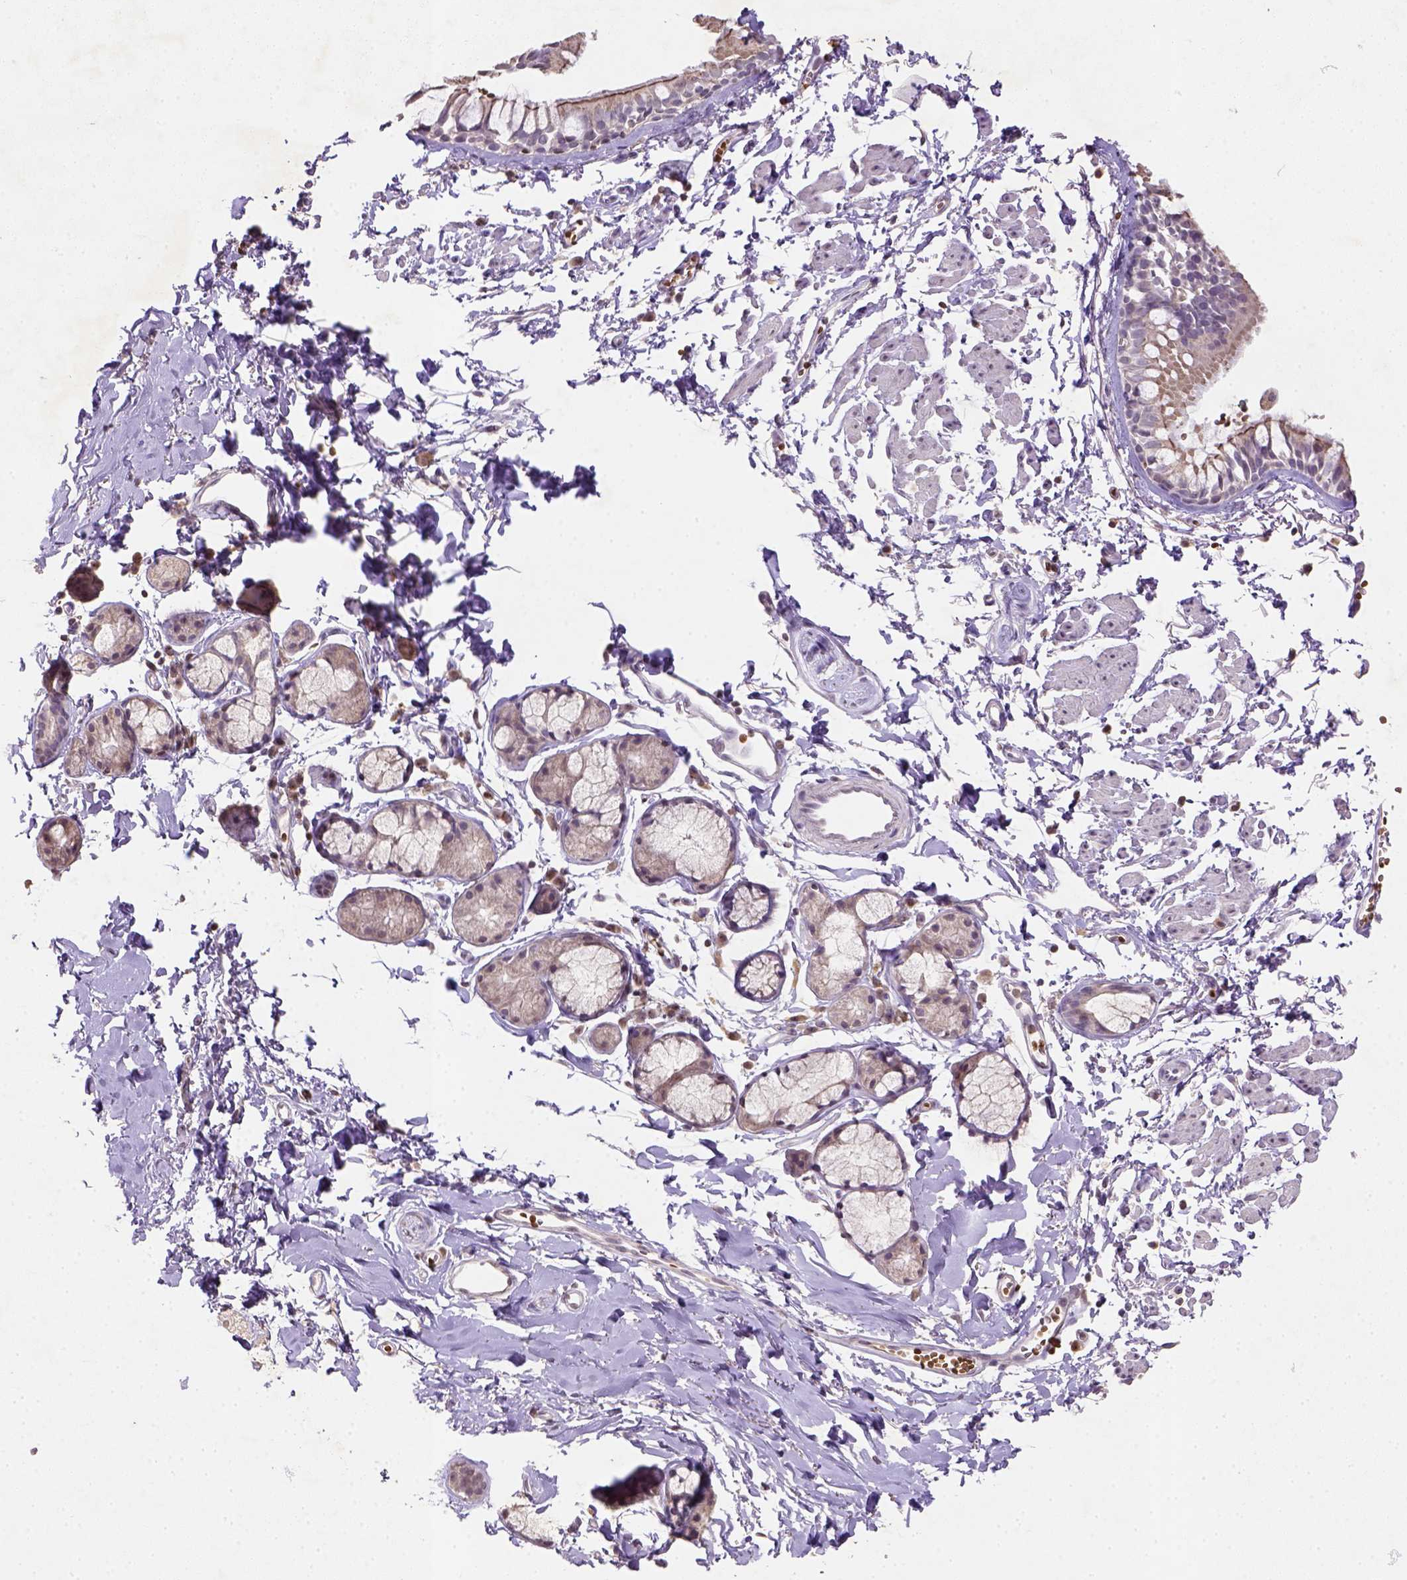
{"staining": {"intensity": "weak", "quantity": "25%-75%", "location": "cytoplasmic/membranous"}, "tissue": "bronchus", "cell_type": "Respiratory epithelial cells", "image_type": "normal", "snomed": [{"axis": "morphology", "description": "Normal tissue, NOS"}, {"axis": "topography", "description": "Cartilage tissue"}, {"axis": "topography", "description": "Bronchus"}], "caption": "A brown stain highlights weak cytoplasmic/membranous expression of a protein in respiratory epithelial cells of unremarkable bronchus.", "gene": "NUDT3", "patient": {"sex": "female", "age": 59}}